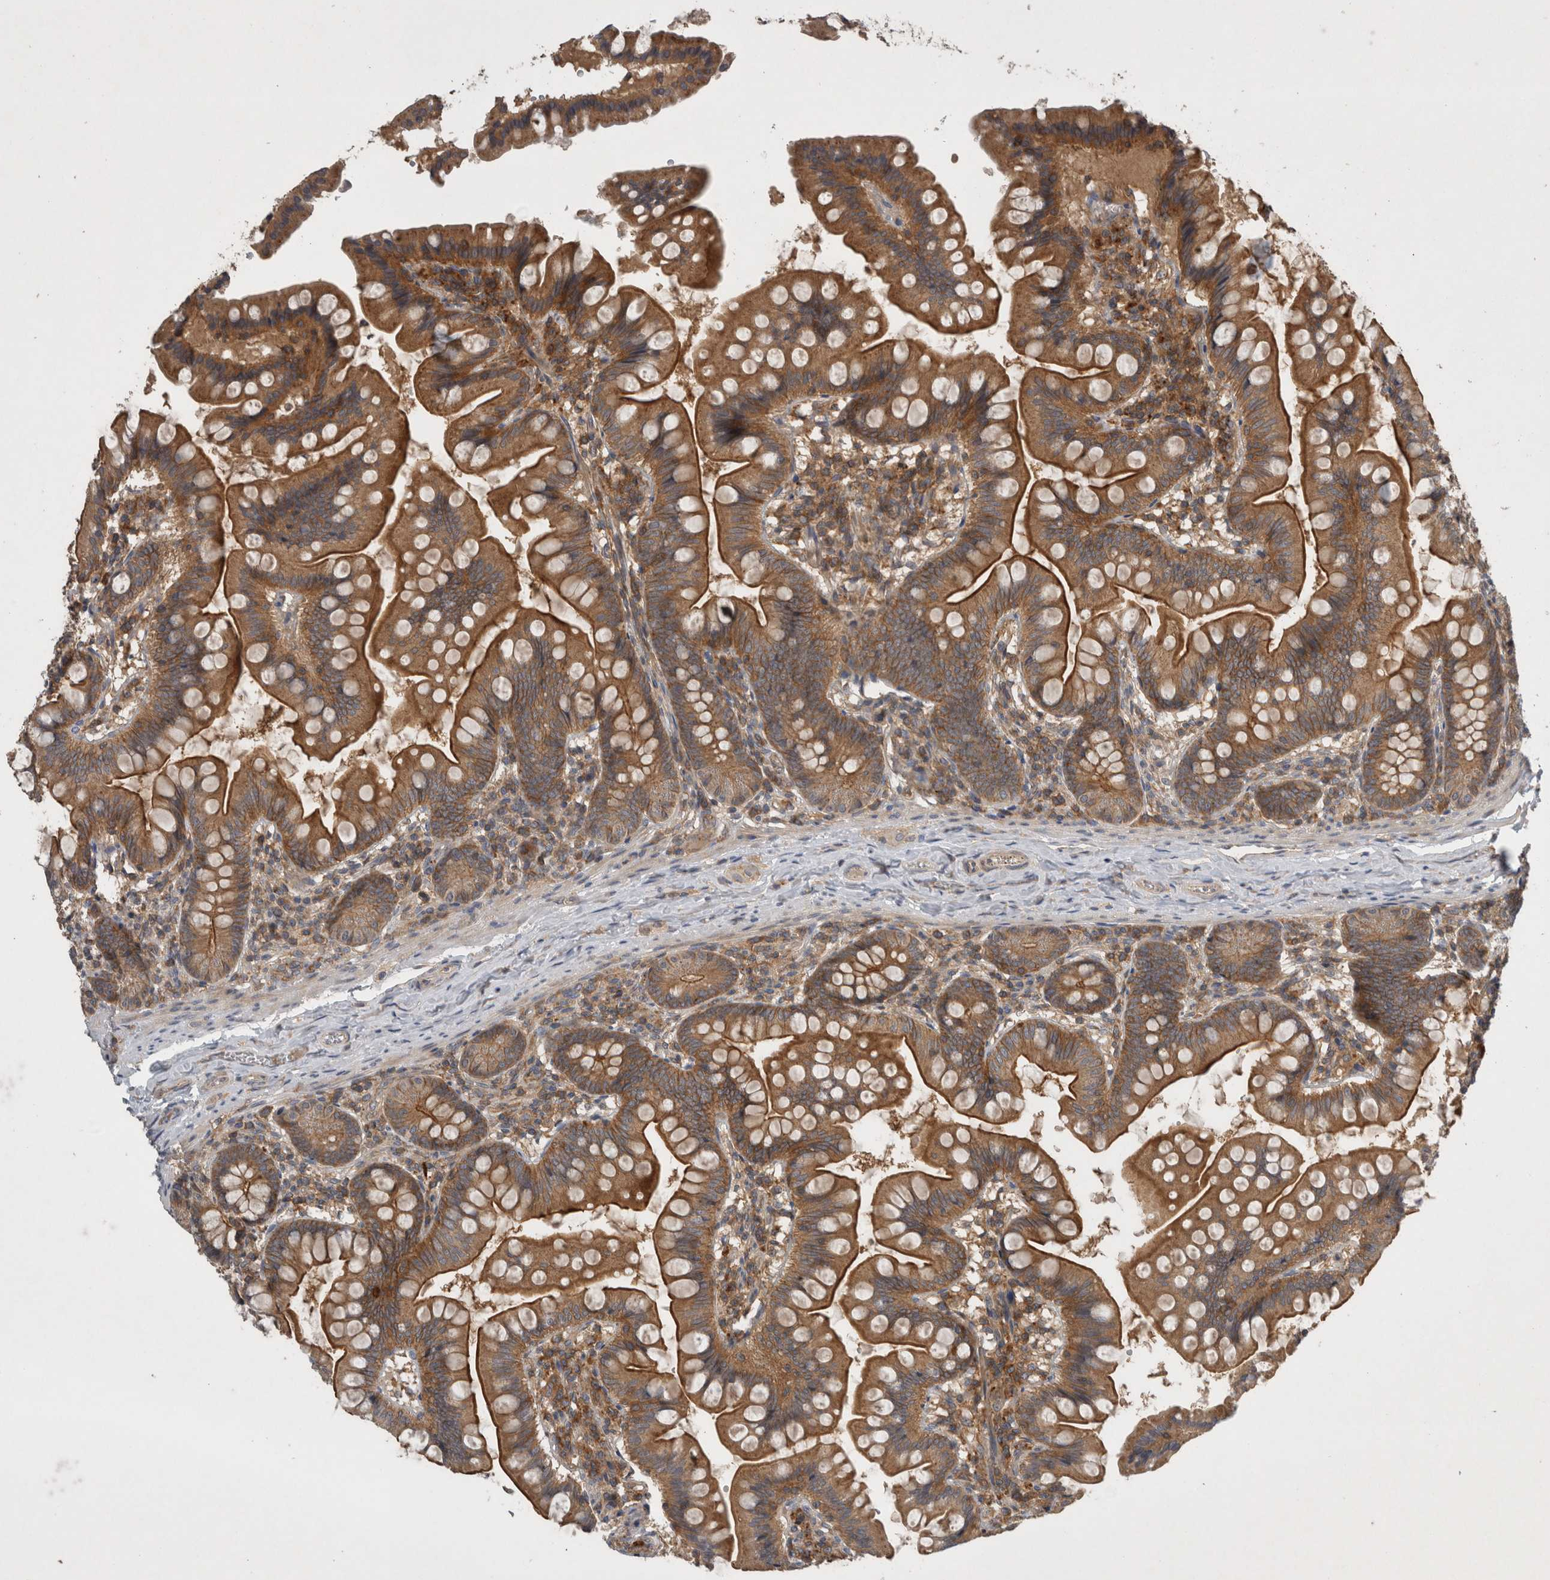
{"staining": {"intensity": "strong", "quantity": ">75%", "location": "cytoplasmic/membranous"}, "tissue": "small intestine", "cell_type": "Glandular cells", "image_type": "normal", "snomed": [{"axis": "morphology", "description": "Normal tissue, NOS"}, {"axis": "topography", "description": "Small intestine"}], "caption": "Immunohistochemistry (IHC) (DAB) staining of normal human small intestine shows strong cytoplasmic/membranous protein staining in approximately >75% of glandular cells.", "gene": "SCARA5", "patient": {"sex": "male", "age": 7}}